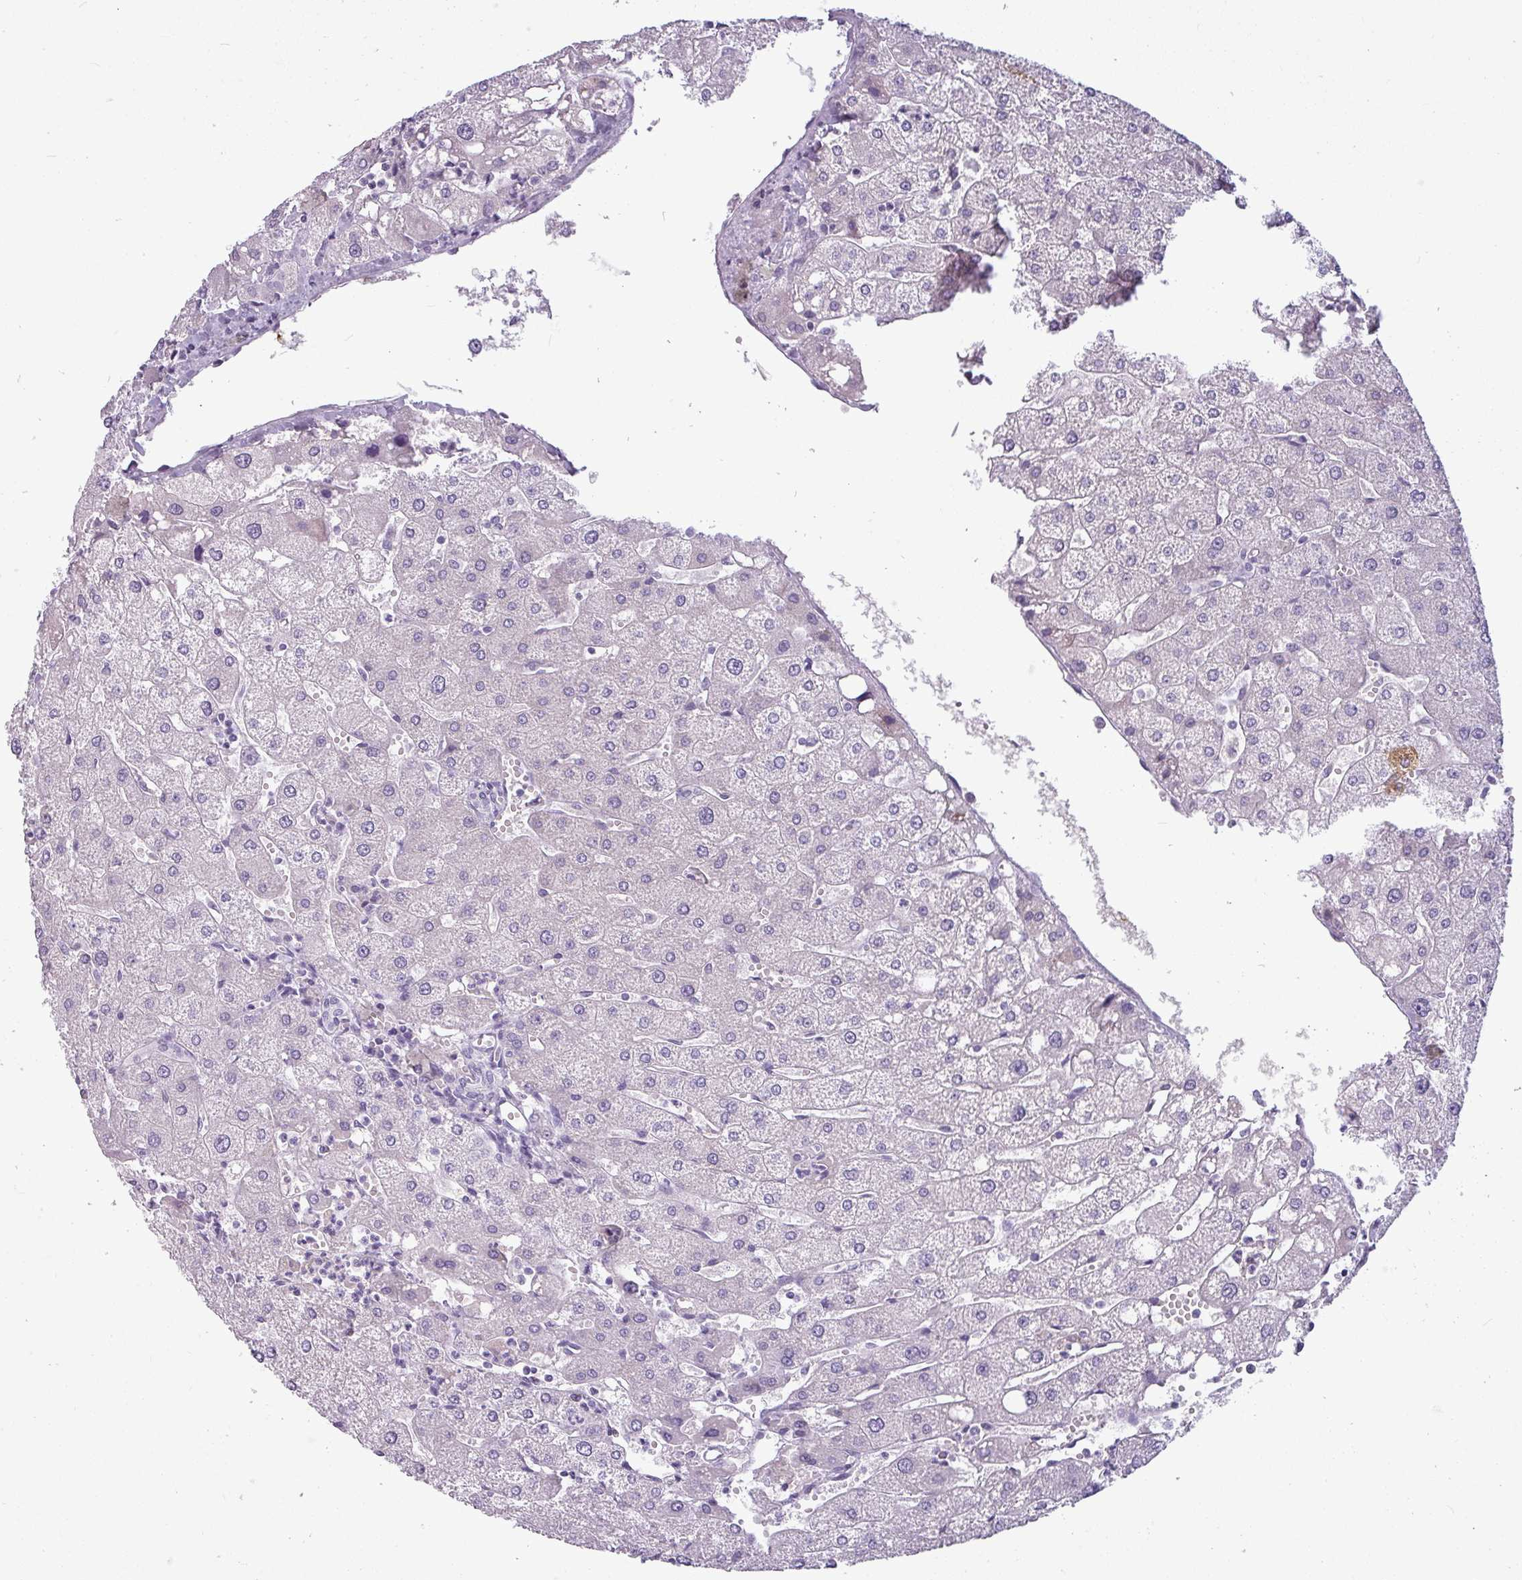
{"staining": {"intensity": "negative", "quantity": "none", "location": "none"}, "tissue": "liver", "cell_type": "Cholangiocytes", "image_type": "normal", "snomed": [{"axis": "morphology", "description": "Normal tissue, NOS"}, {"axis": "topography", "description": "Liver"}], "caption": "High power microscopy photomicrograph of an IHC histopathology image of normal liver, revealing no significant expression in cholangiocytes.", "gene": "SLC26A9", "patient": {"sex": "male", "age": 67}}